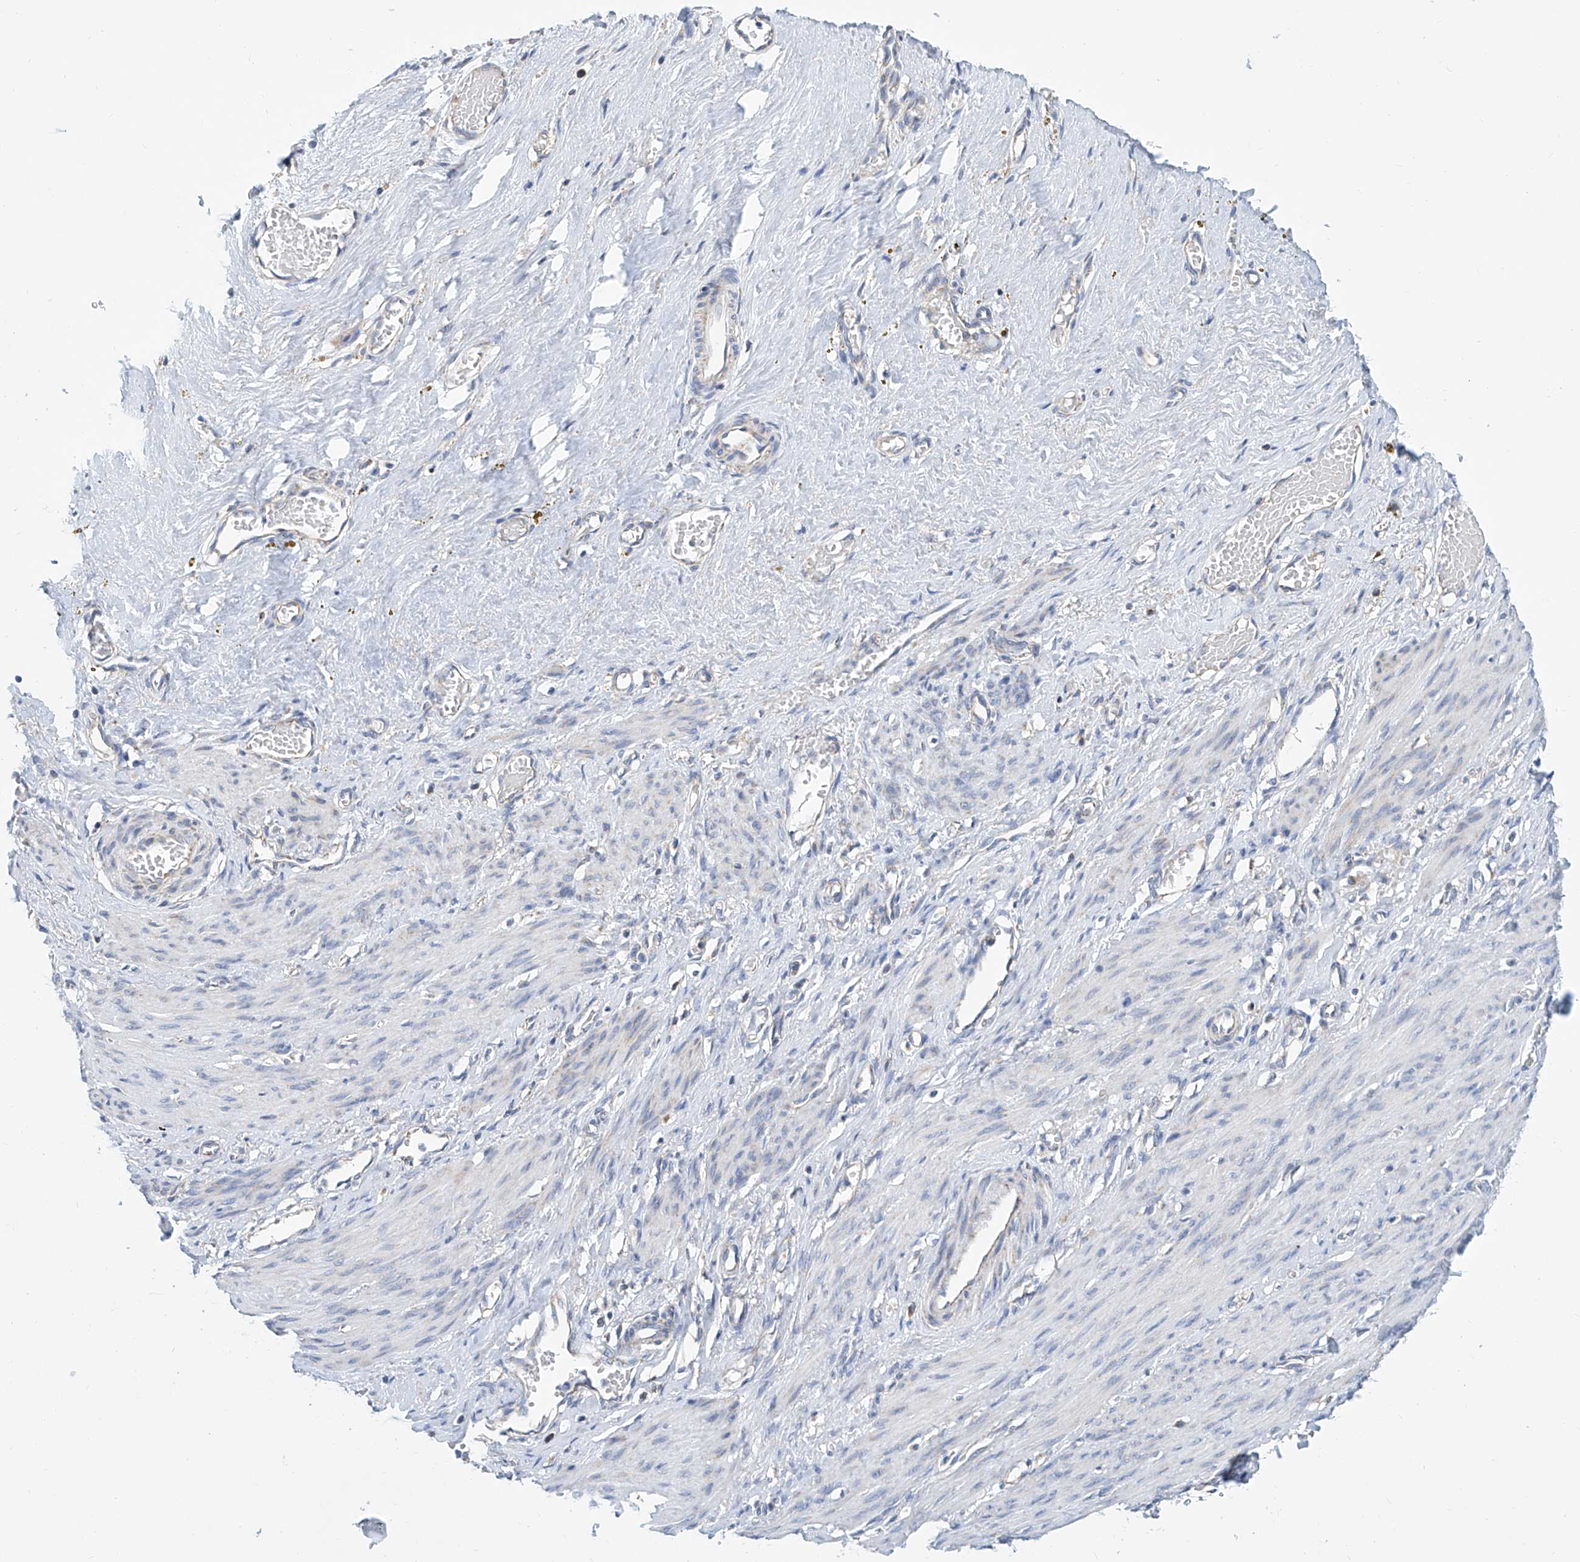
{"staining": {"intensity": "negative", "quantity": "none", "location": "none"}, "tissue": "smooth muscle", "cell_type": "Smooth muscle cells", "image_type": "normal", "snomed": [{"axis": "morphology", "description": "Normal tissue, NOS"}, {"axis": "topography", "description": "Endometrium"}], "caption": "Immunohistochemistry of unremarkable human smooth muscle exhibits no expression in smooth muscle cells.", "gene": "MAD2L1", "patient": {"sex": "female", "age": 33}}